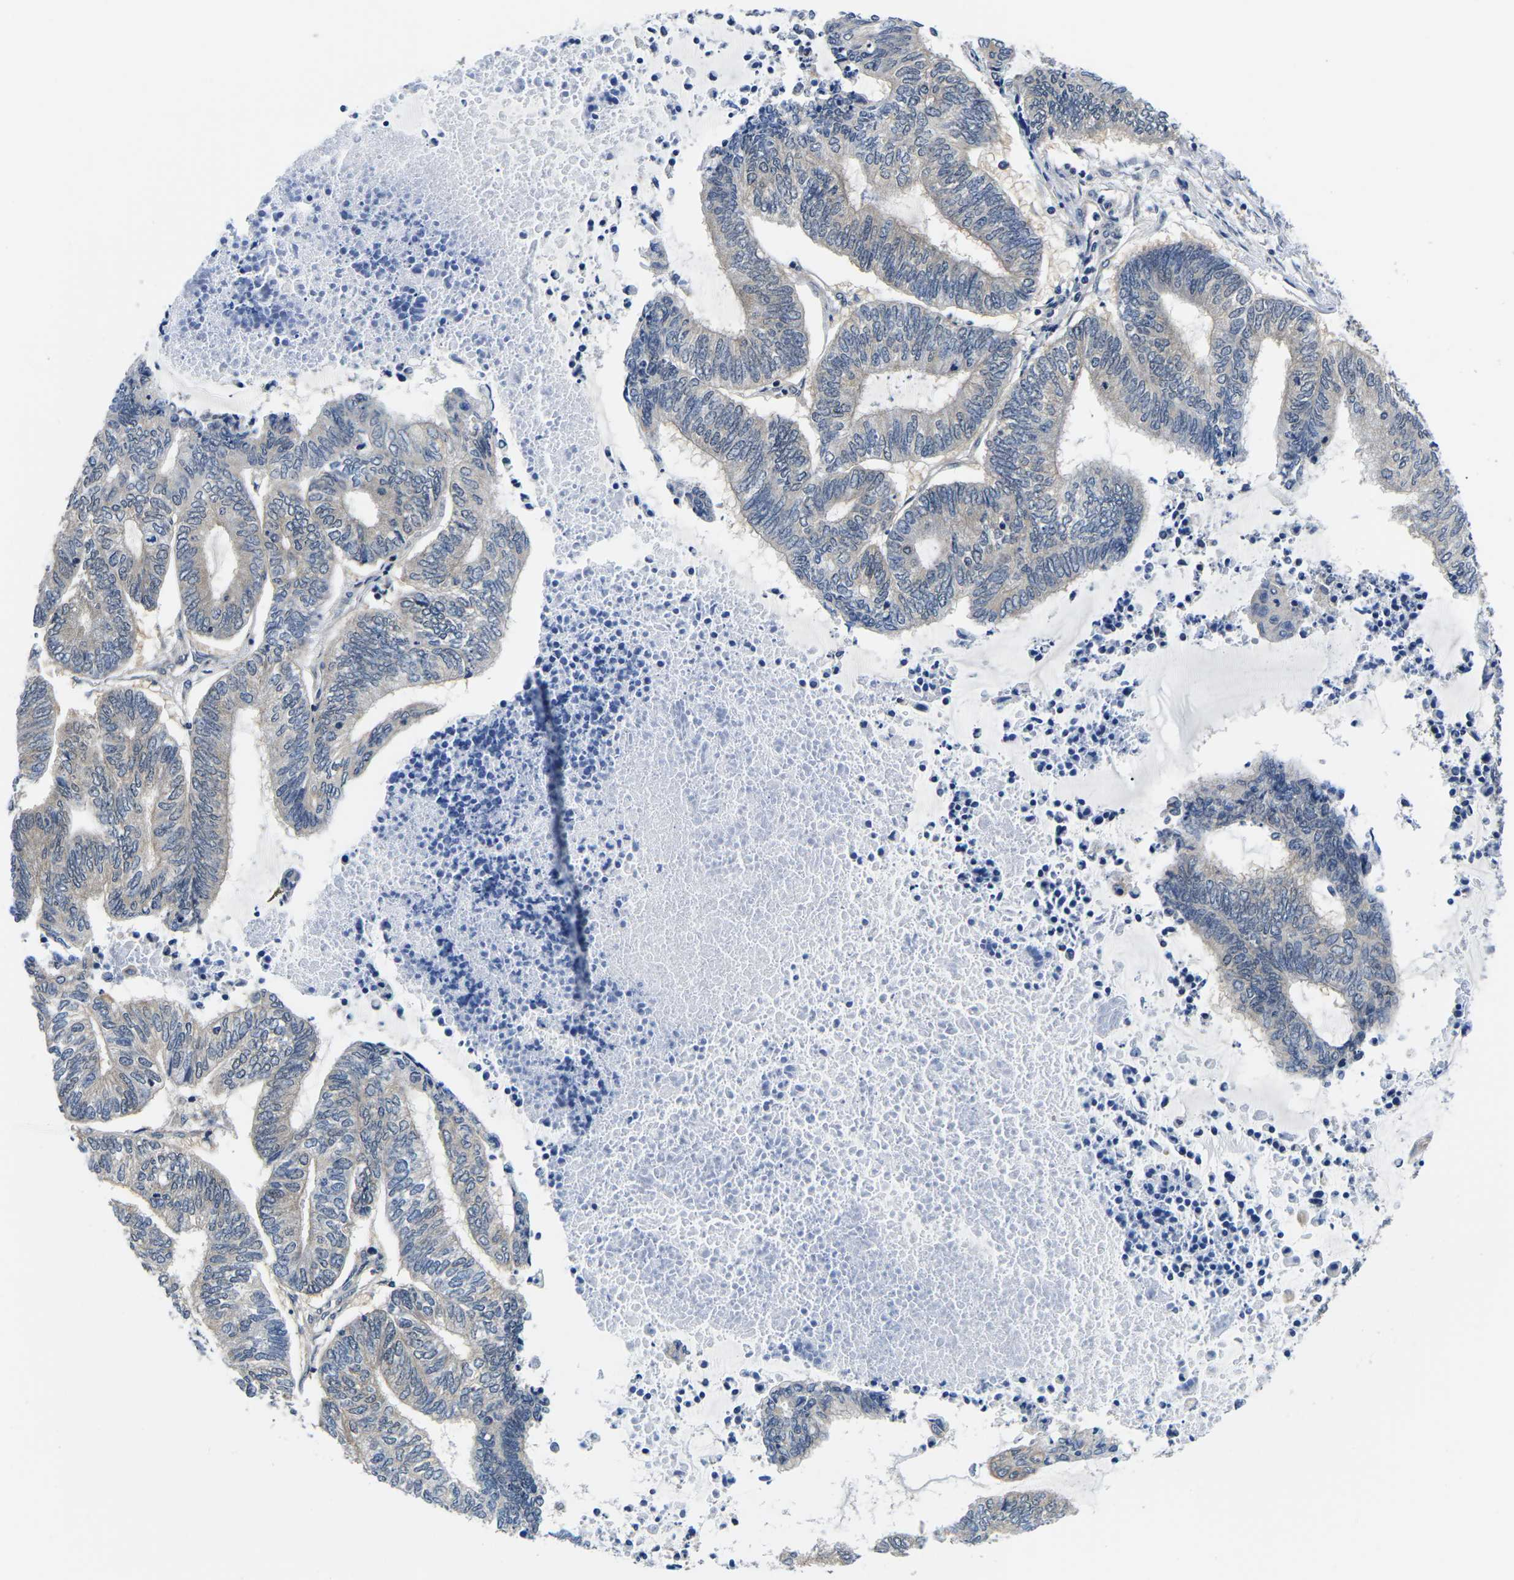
{"staining": {"intensity": "weak", "quantity": ">75%", "location": "cytoplasmic/membranous"}, "tissue": "endometrial cancer", "cell_type": "Tumor cells", "image_type": "cancer", "snomed": [{"axis": "morphology", "description": "Adenocarcinoma, NOS"}, {"axis": "topography", "description": "Uterus"}, {"axis": "topography", "description": "Endometrium"}], "caption": "Immunohistochemical staining of human endometrial cancer (adenocarcinoma) shows low levels of weak cytoplasmic/membranous expression in about >75% of tumor cells.", "gene": "GSK3B", "patient": {"sex": "female", "age": 70}}